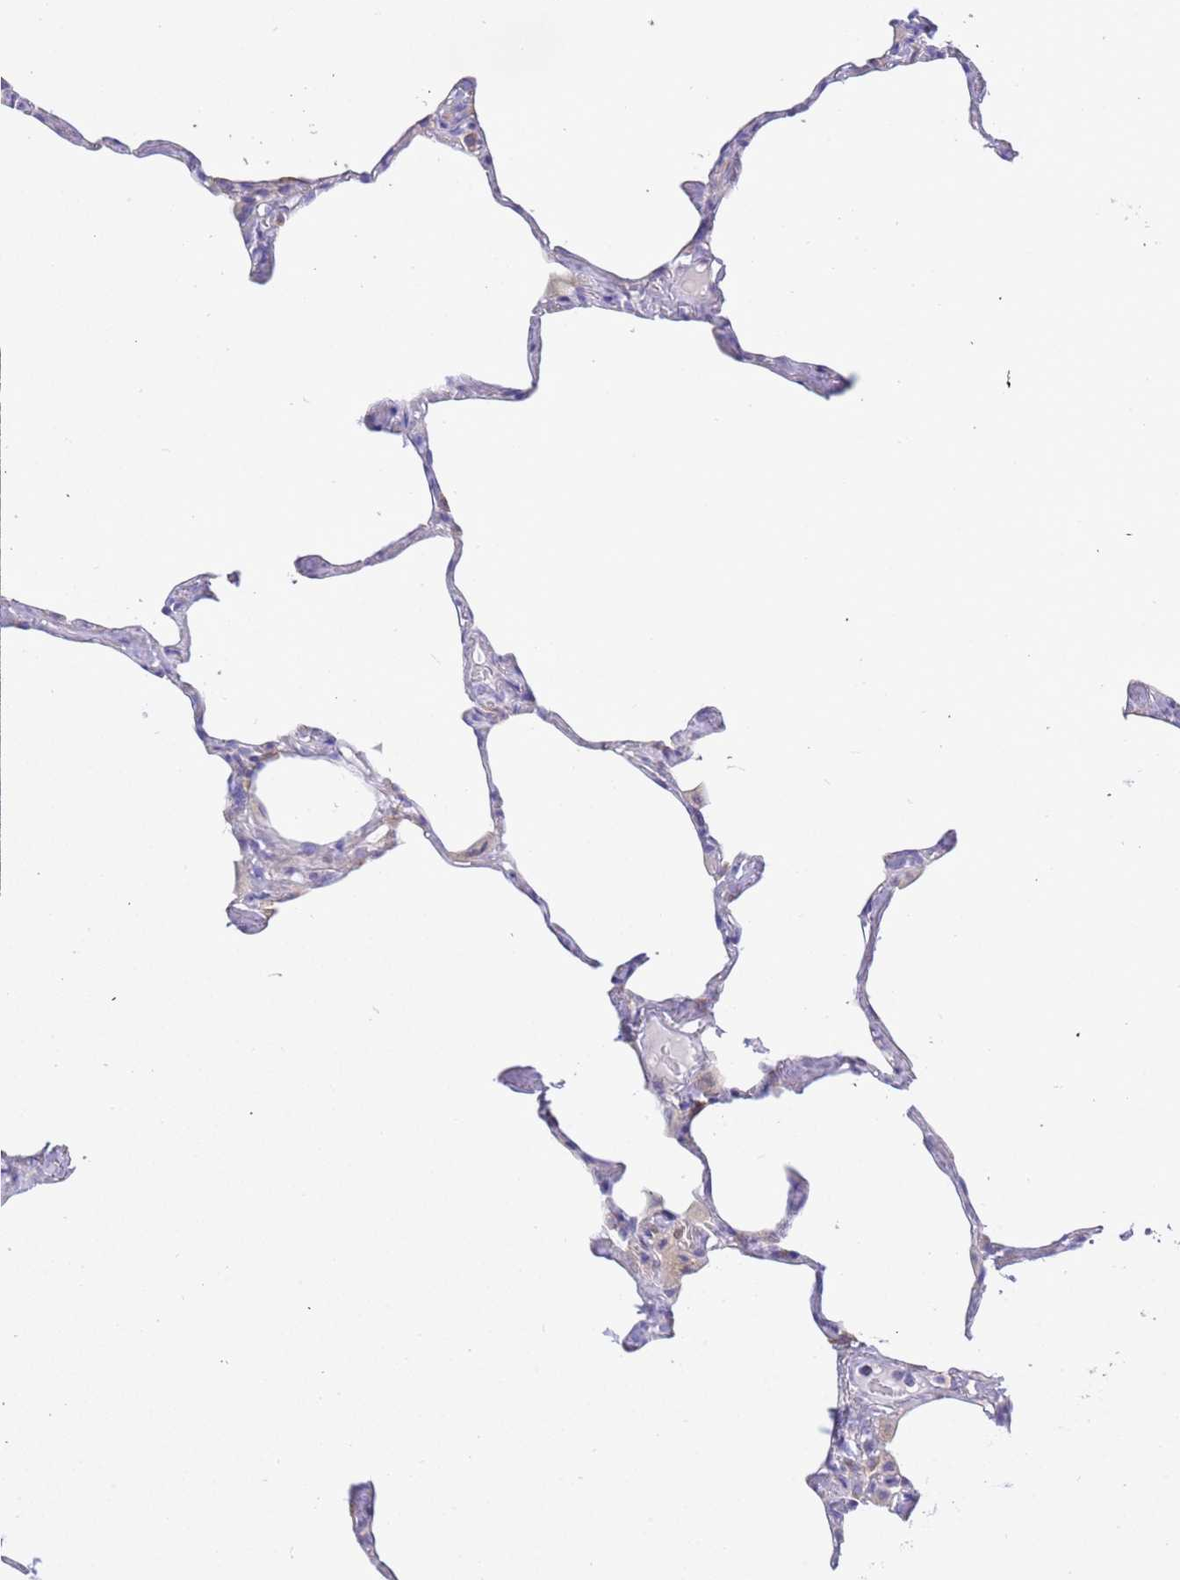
{"staining": {"intensity": "negative", "quantity": "none", "location": "none"}, "tissue": "lung", "cell_type": "Alveolar cells", "image_type": "normal", "snomed": [{"axis": "morphology", "description": "Normal tissue, NOS"}, {"axis": "topography", "description": "Lung"}], "caption": "A high-resolution image shows IHC staining of benign lung, which reveals no significant positivity in alveolar cells. Brightfield microscopy of immunohistochemistry stained with DAB (3,3'-diaminobenzidine) (brown) and hematoxylin (blue), captured at high magnification.", "gene": "STIP1", "patient": {"sex": "male", "age": 65}}